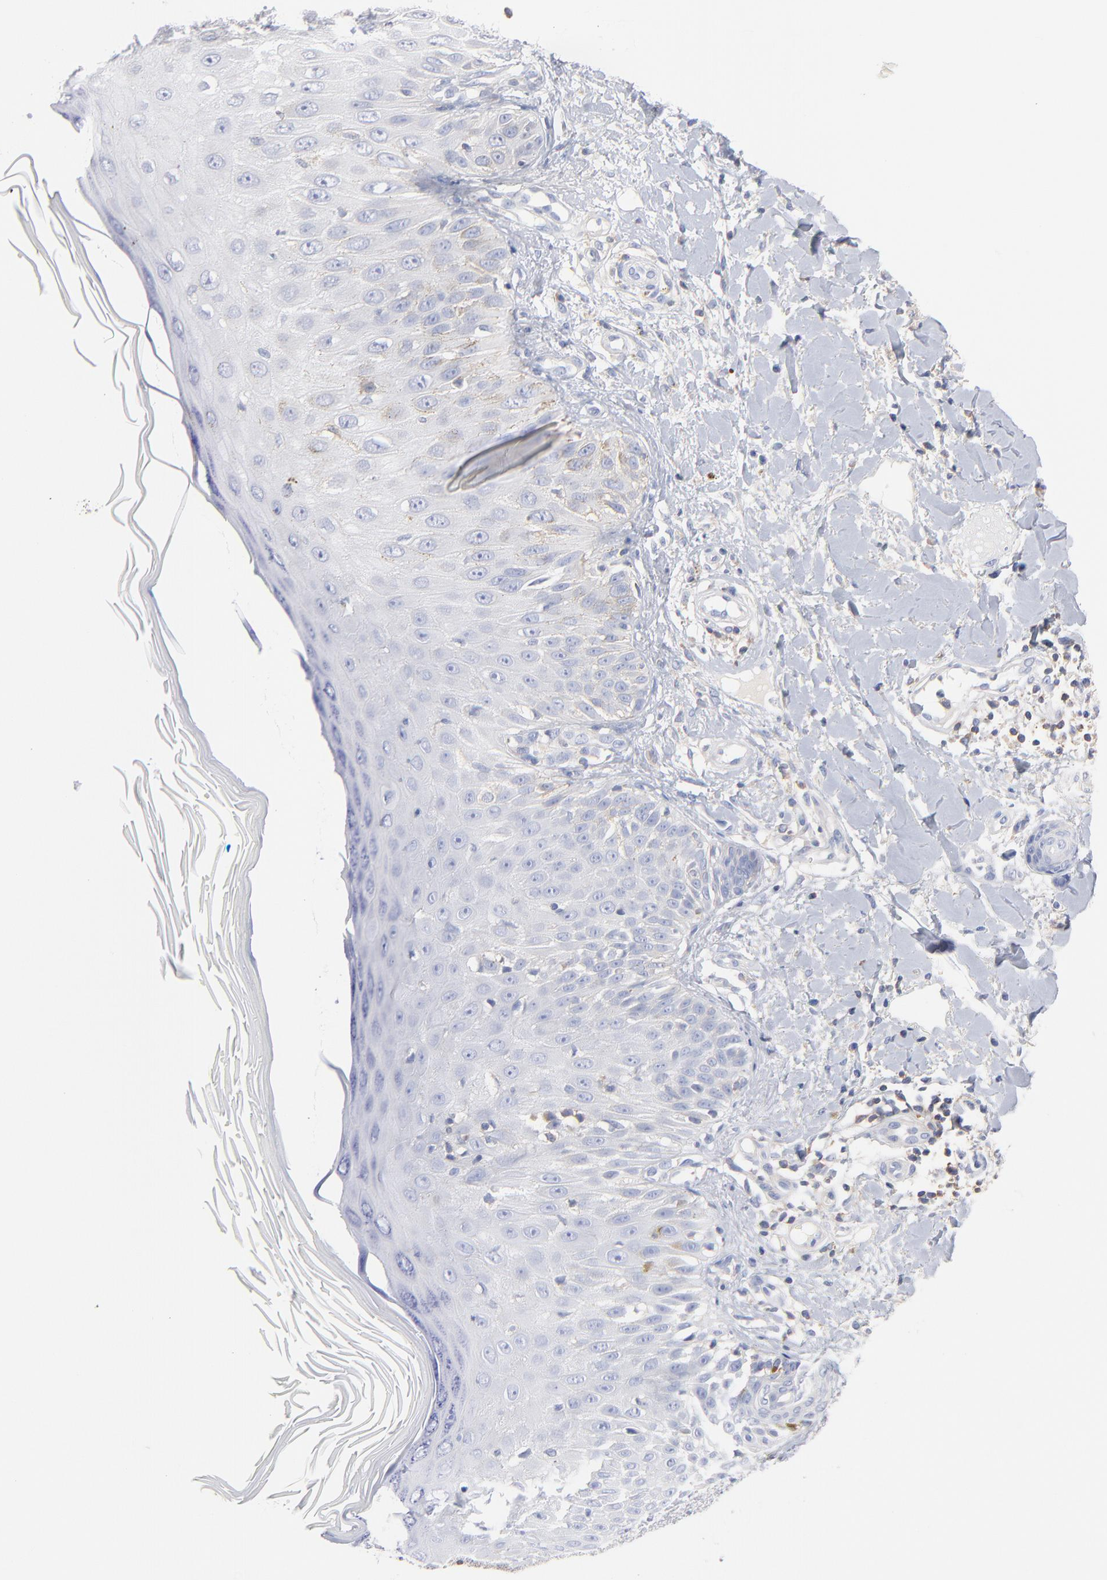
{"staining": {"intensity": "negative", "quantity": "none", "location": "none"}, "tissue": "skin cancer", "cell_type": "Tumor cells", "image_type": "cancer", "snomed": [{"axis": "morphology", "description": "Squamous cell carcinoma, NOS"}, {"axis": "topography", "description": "Skin"}], "caption": "The image exhibits no staining of tumor cells in skin cancer.", "gene": "SEPTIN6", "patient": {"sex": "male", "age": 24}}